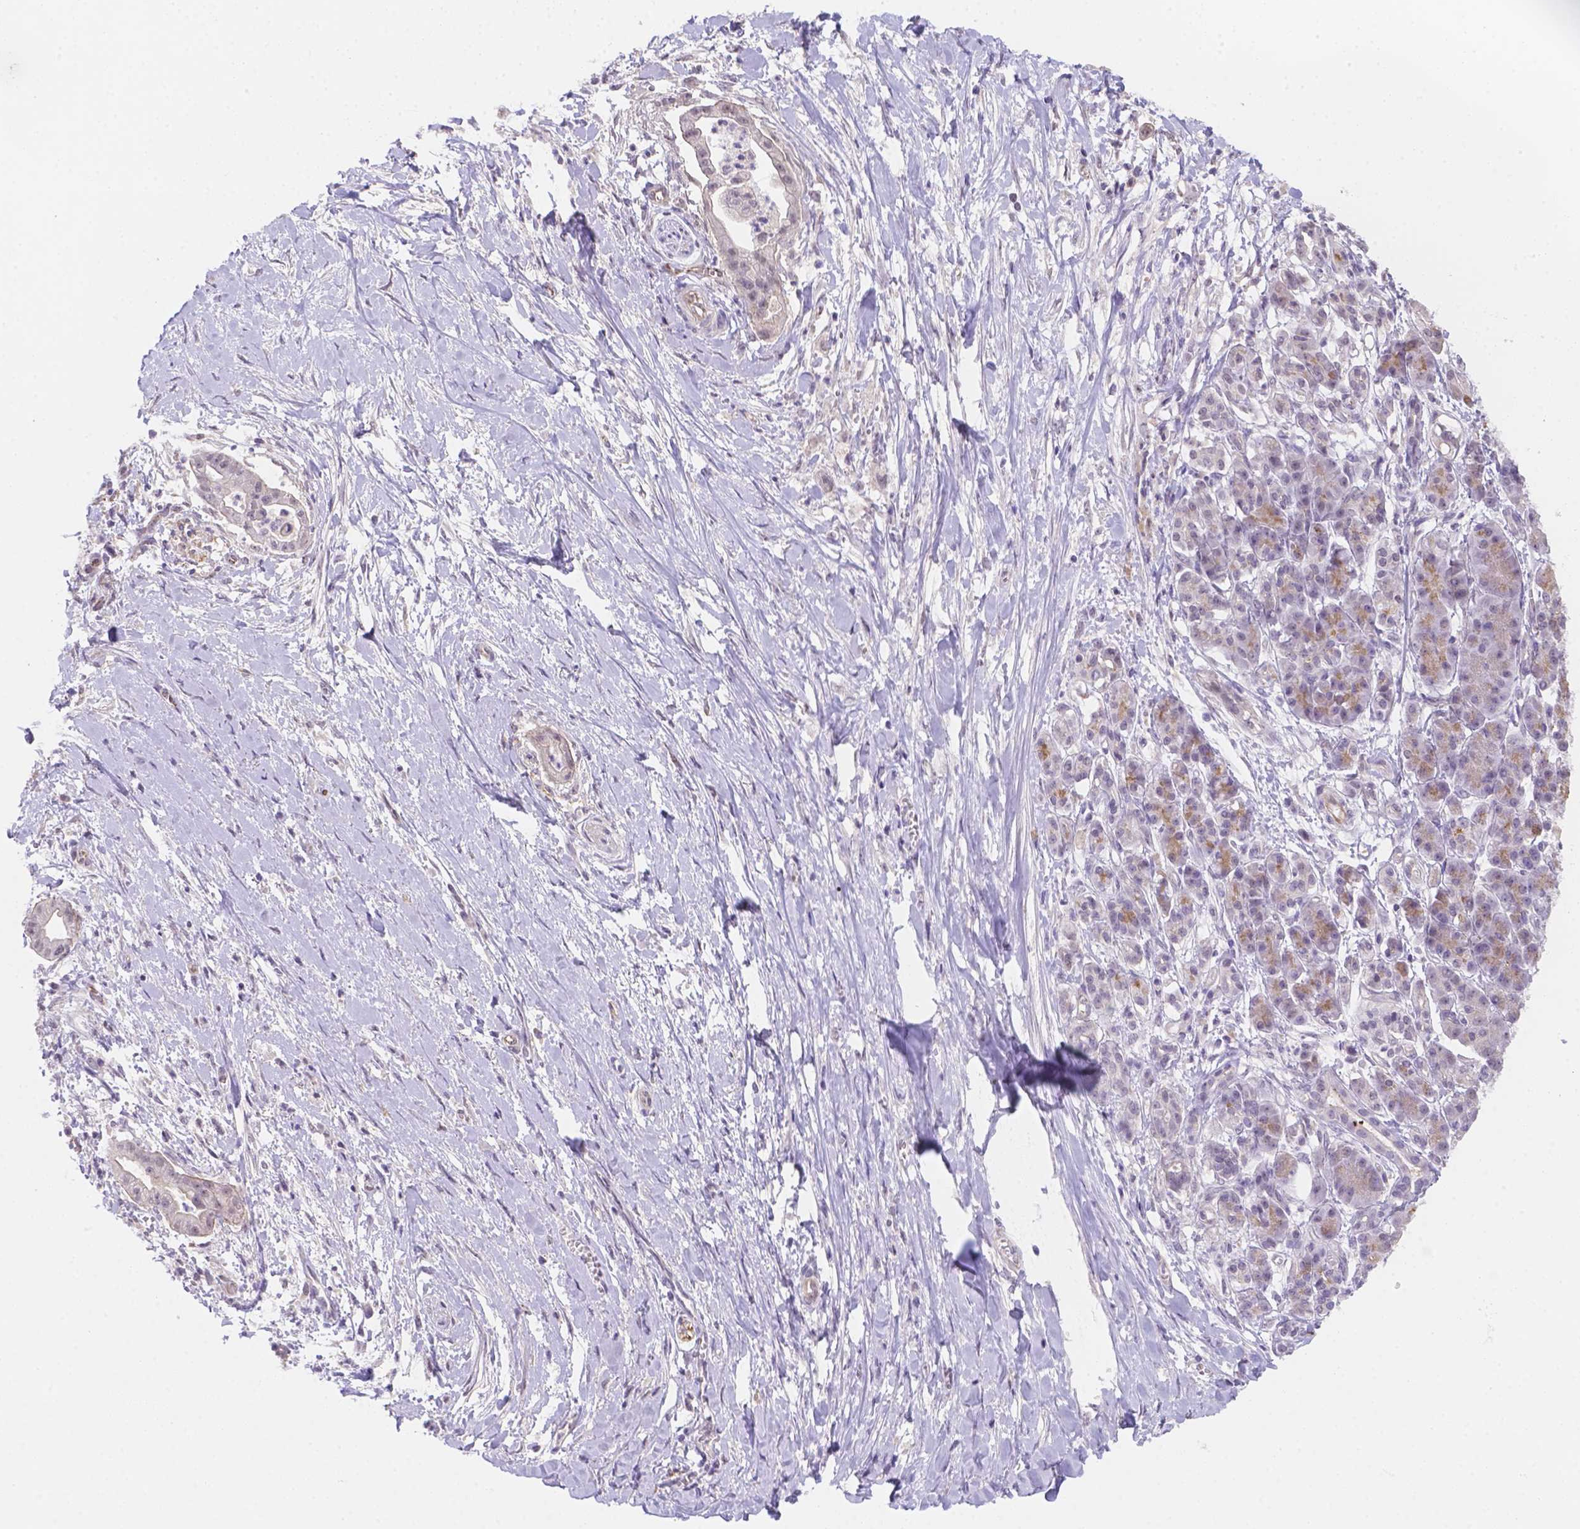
{"staining": {"intensity": "negative", "quantity": "none", "location": "none"}, "tissue": "pancreatic cancer", "cell_type": "Tumor cells", "image_type": "cancer", "snomed": [{"axis": "morphology", "description": "Normal tissue, NOS"}, {"axis": "morphology", "description": "Adenocarcinoma, NOS"}, {"axis": "topography", "description": "Lymph node"}, {"axis": "topography", "description": "Pancreas"}], "caption": "Adenocarcinoma (pancreatic) stained for a protein using IHC reveals no positivity tumor cells.", "gene": "NXPE2", "patient": {"sex": "female", "age": 58}}